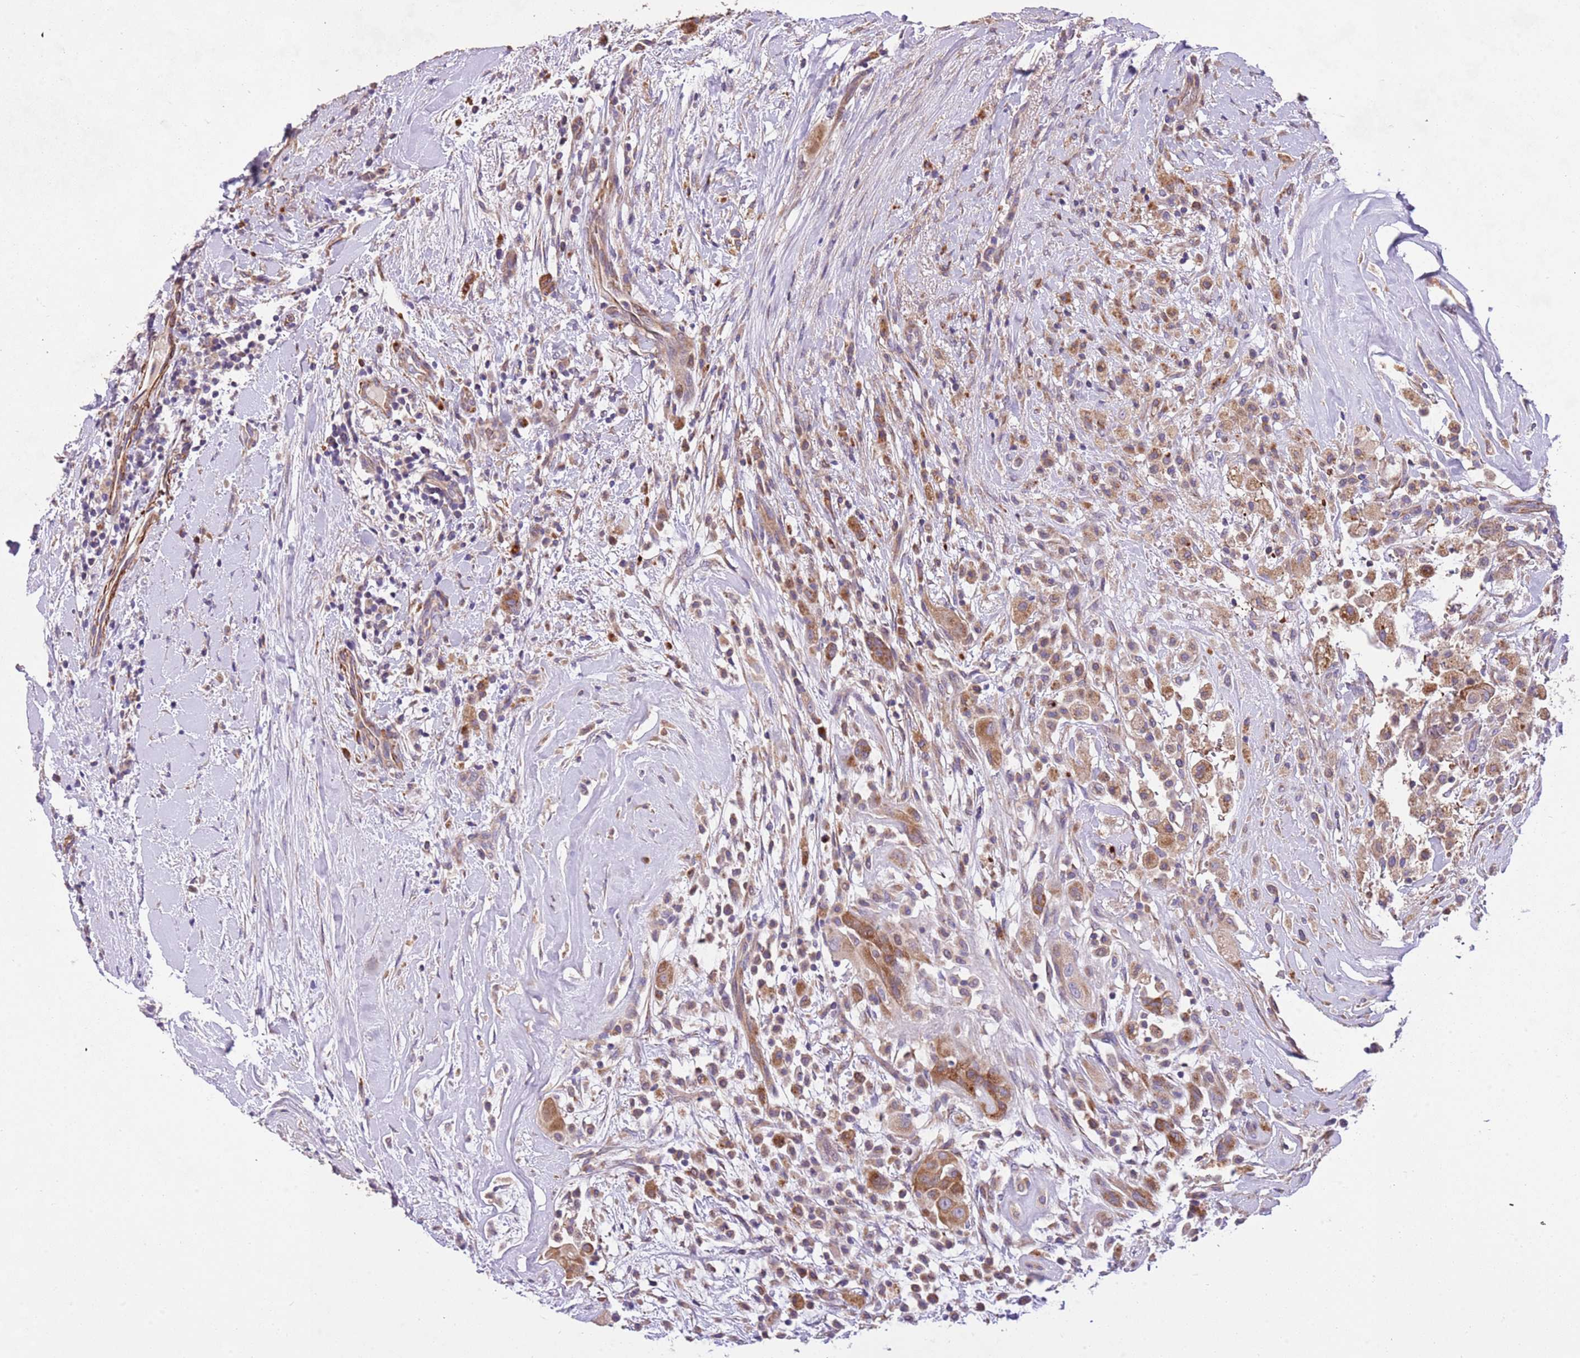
{"staining": {"intensity": "moderate", "quantity": "<25%", "location": "cytoplasmic/membranous"}, "tissue": "thyroid cancer", "cell_type": "Tumor cells", "image_type": "cancer", "snomed": [{"axis": "morphology", "description": "Normal tissue, NOS"}, {"axis": "morphology", "description": "Papillary adenocarcinoma, NOS"}, {"axis": "topography", "description": "Thyroid gland"}], "caption": "Thyroid papillary adenocarcinoma tissue demonstrates moderate cytoplasmic/membranous expression in approximately <25% of tumor cells, visualized by immunohistochemistry.", "gene": "PIGA", "patient": {"sex": "female", "age": 59}}